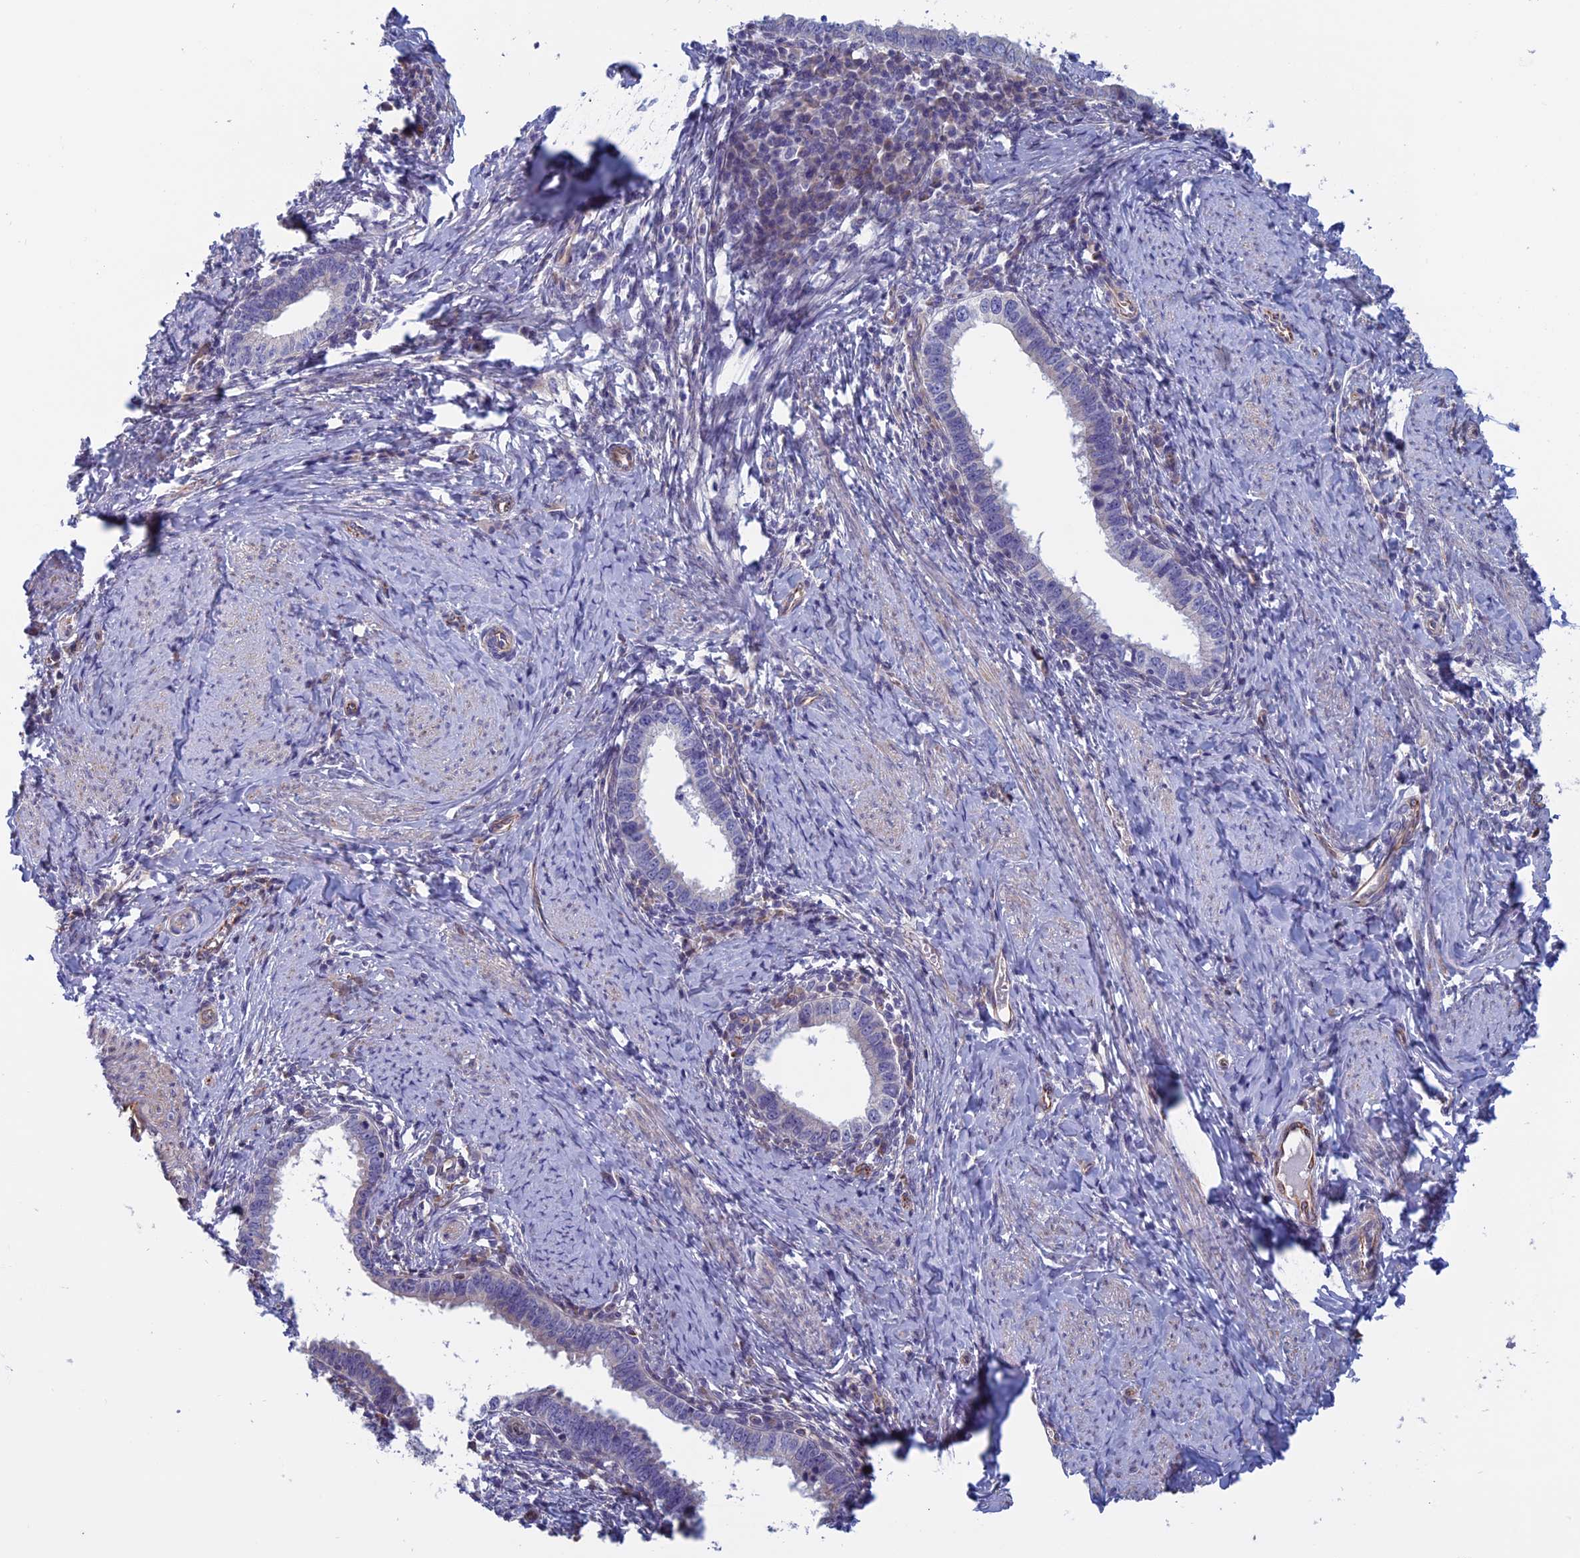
{"staining": {"intensity": "negative", "quantity": "none", "location": "none"}, "tissue": "cervical cancer", "cell_type": "Tumor cells", "image_type": "cancer", "snomed": [{"axis": "morphology", "description": "Adenocarcinoma, NOS"}, {"axis": "topography", "description": "Cervix"}], "caption": "There is no significant positivity in tumor cells of adenocarcinoma (cervical).", "gene": "BCL2L10", "patient": {"sex": "female", "age": 36}}